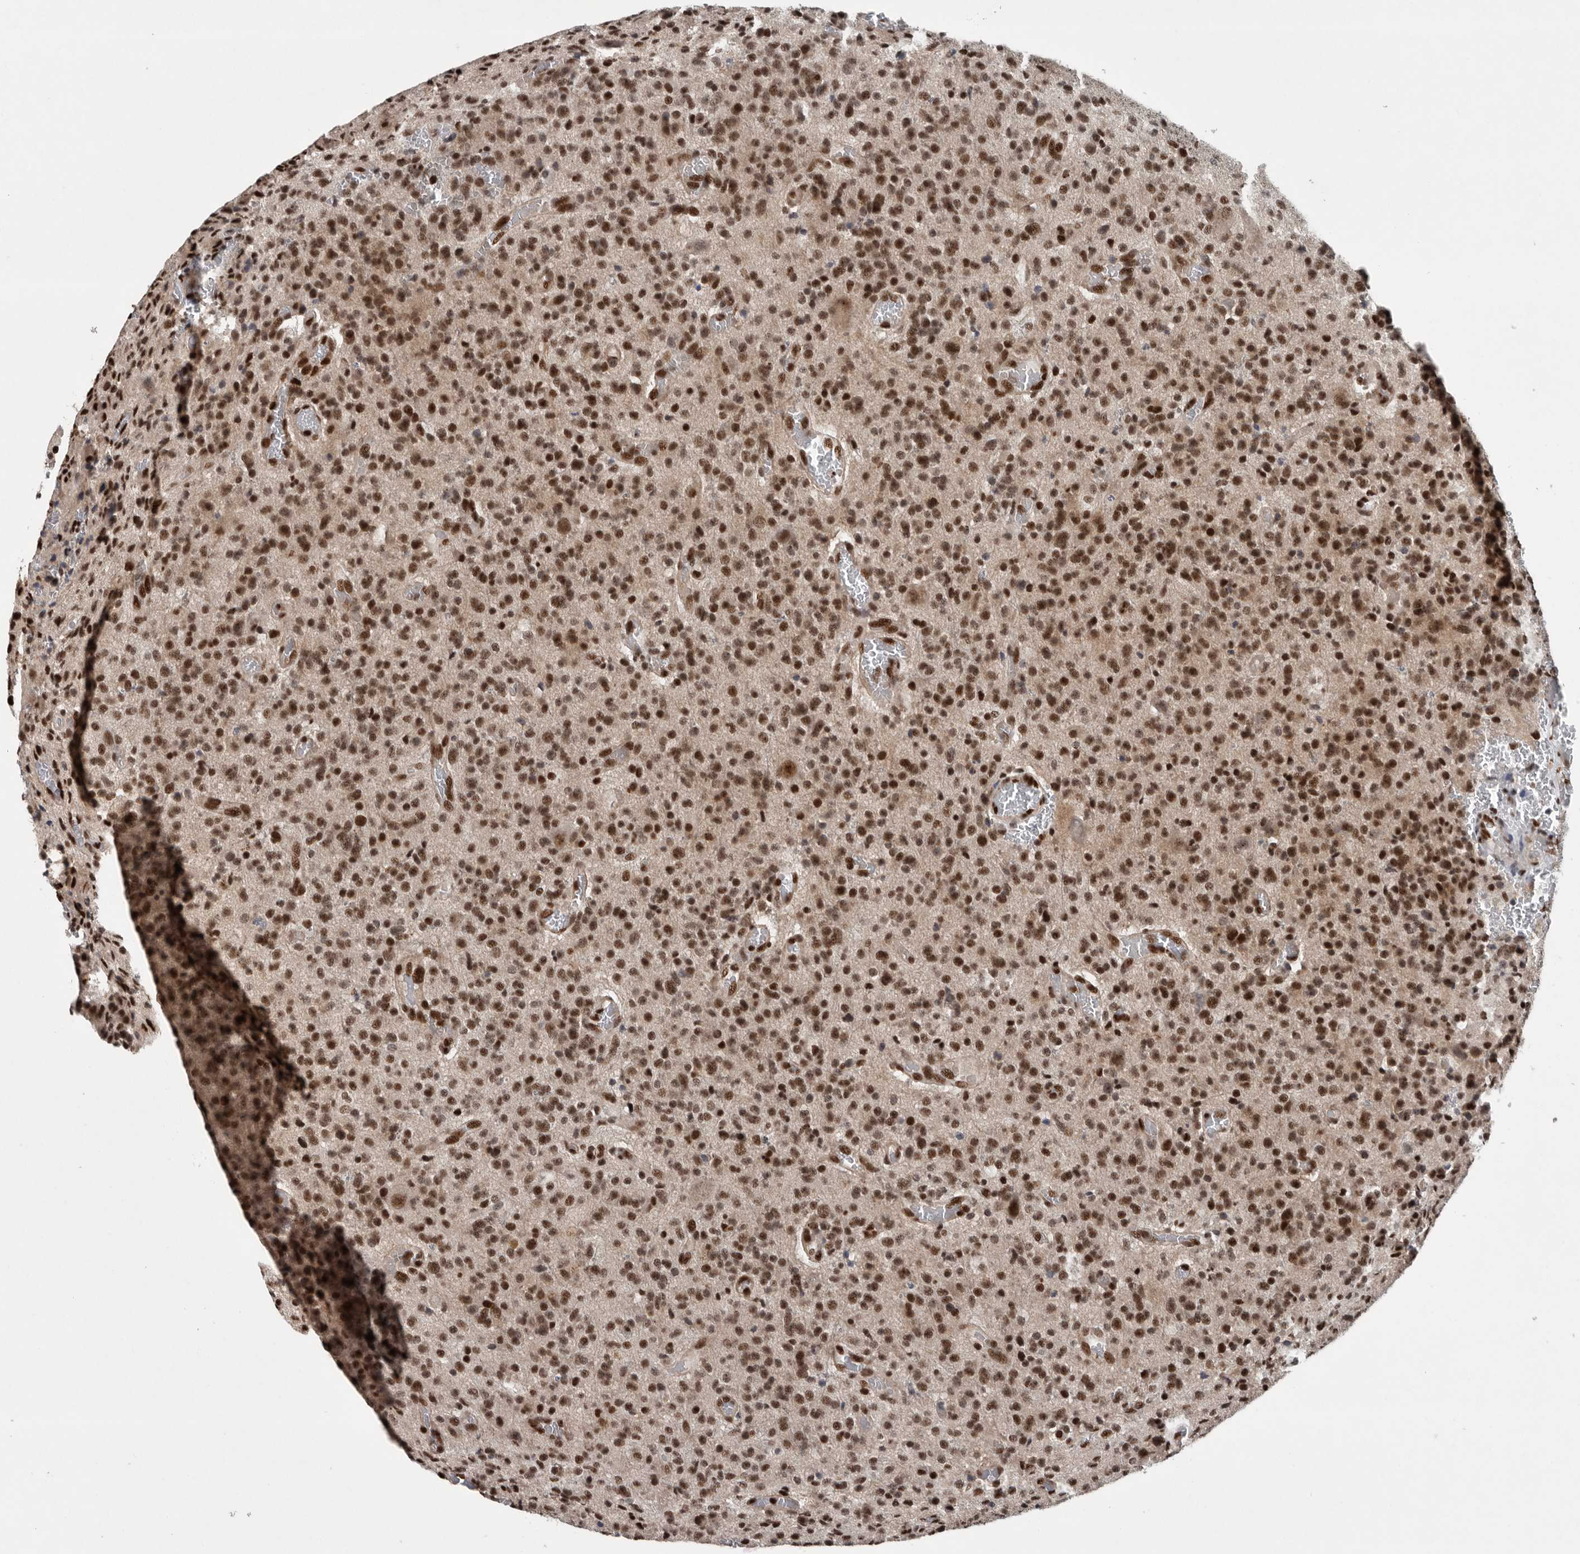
{"staining": {"intensity": "moderate", "quantity": ">75%", "location": "nuclear"}, "tissue": "glioma", "cell_type": "Tumor cells", "image_type": "cancer", "snomed": [{"axis": "morphology", "description": "Glioma, malignant, High grade"}, {"axis": "topography", "description": "Brain"}], "caption": "Immunohistochemical staining of malignant glioma (high-grade) exhibits medium levels of moderate nuclear protein expression in approximately >75% of tumor cells. (DAB (3,3'-diaminobenzidine) IHC with brightfield microscopy, high magnification).", "gene": "SENP7", "patient": {"sex": "male", "age": 34}}